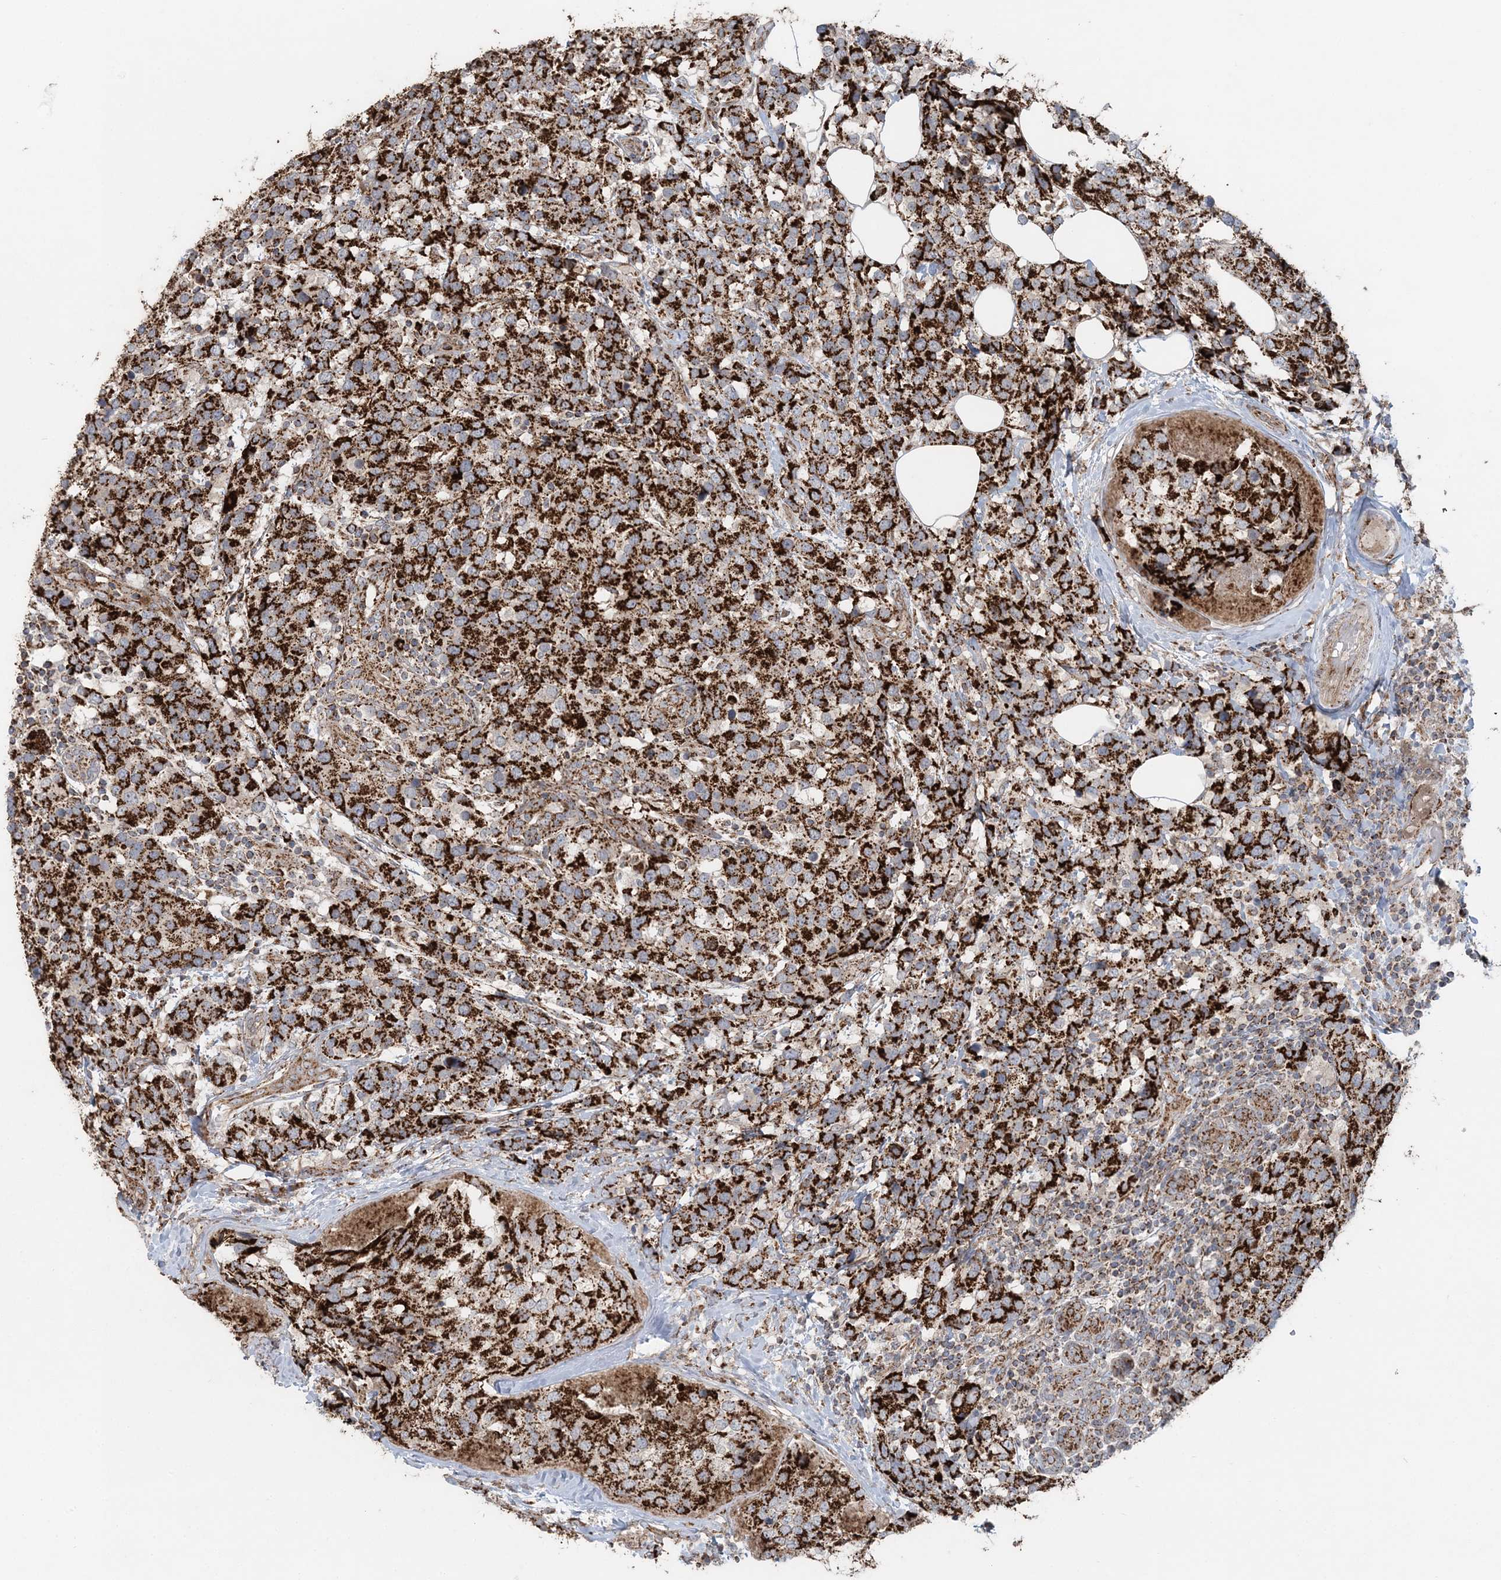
{"staining": {"intensity": "strong", "quantity": ">75%", "location": "cytoplasmic/membranous"}, "tissue": "breast cancer", "cell_type": "Tumor cells", "image_type": "cancer", "snomed": [{"axis": "morphology", "description": "Lobular carcinoma"}, {"axis": "topography", "description": "Breast"}], "caption": "Protein staining of breast cancer tissue demonstrates strong cytoplasmic/membranous expression in about >75% of tumor cells.", "gene": "LRPPRC", "patient": {"sex": "female", "age": 59}}